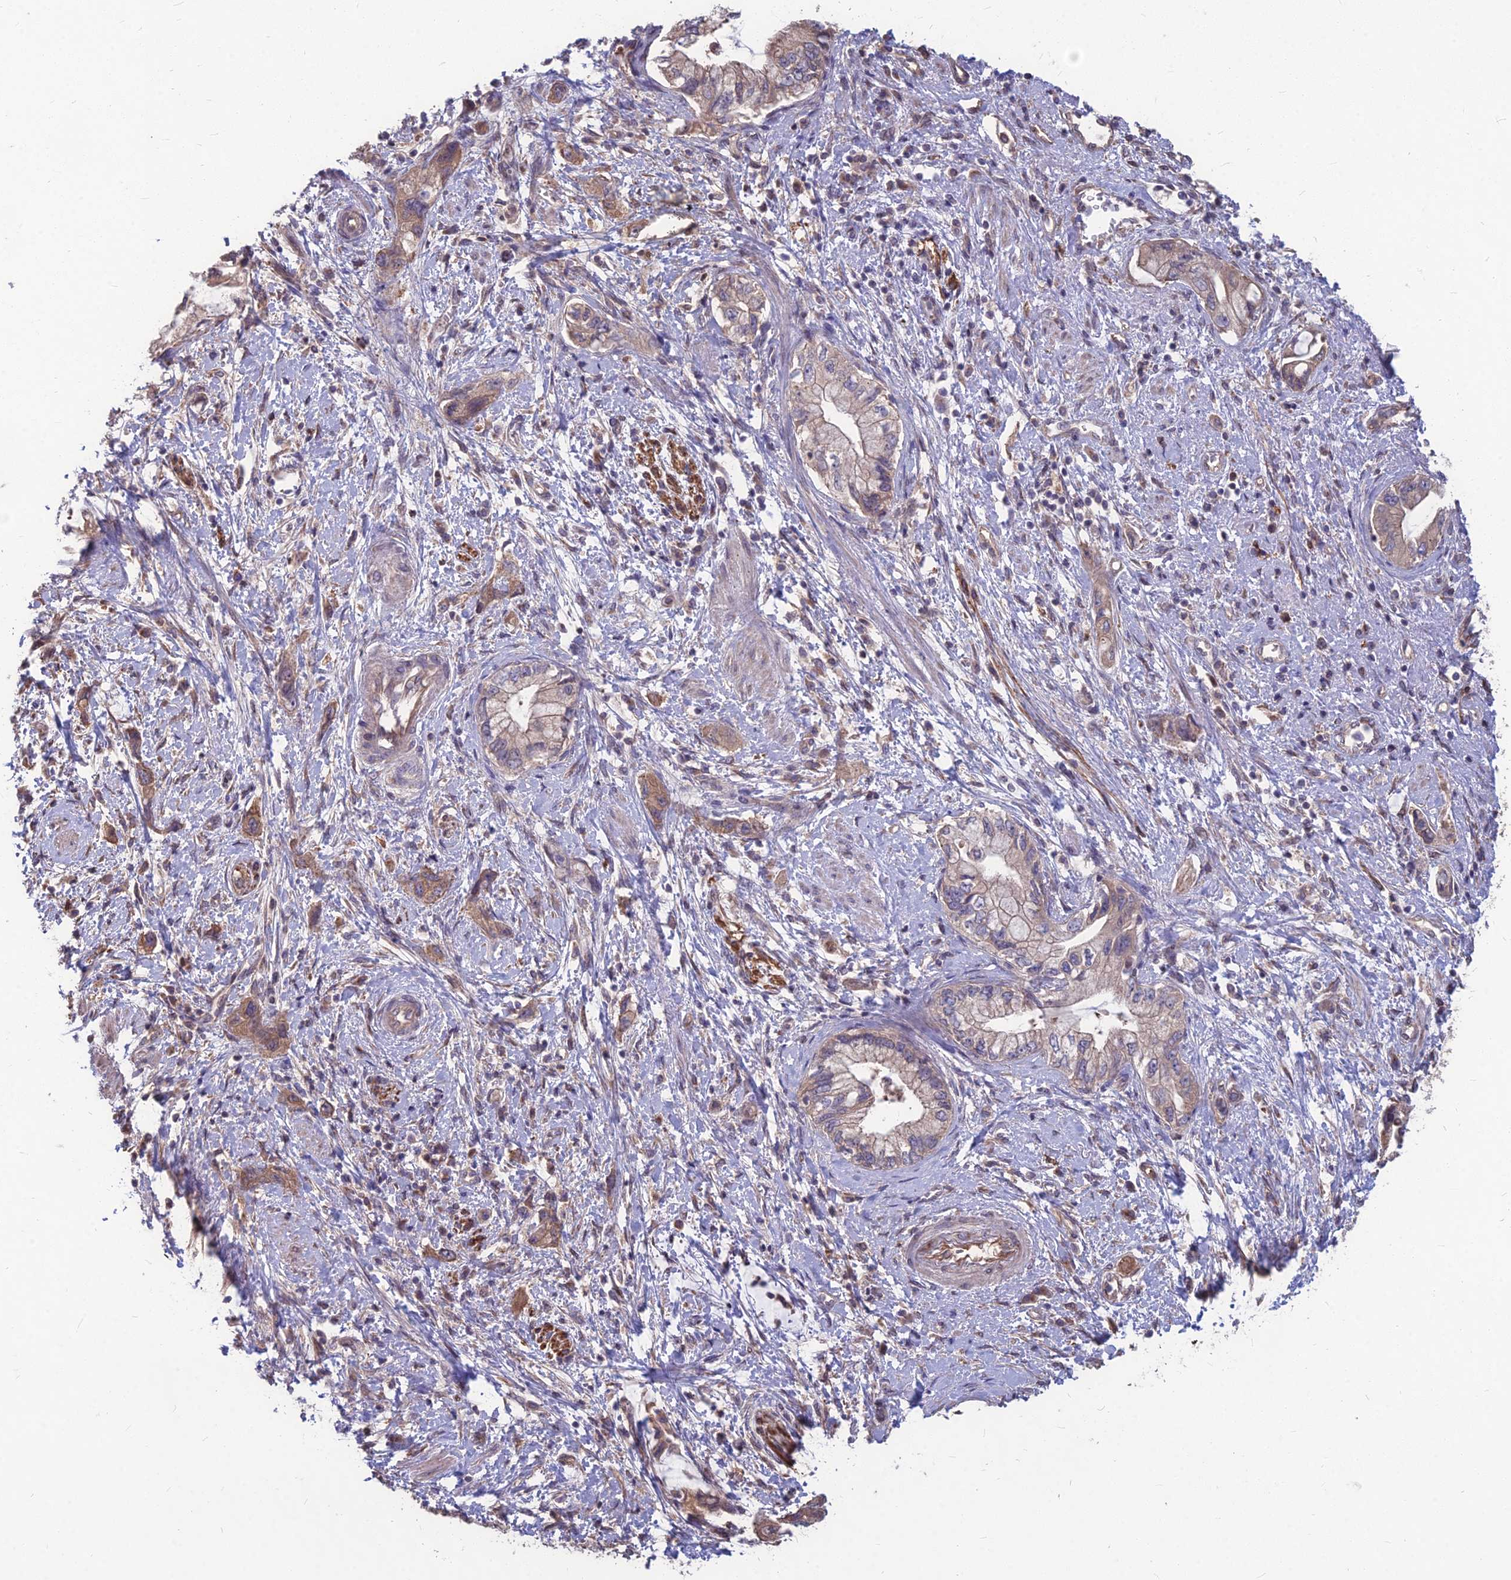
{"staining": {"intensity": "moderate", "quantity": "<25%", "location": "cytoplasmic/membranous"}, "tissue": "pancreatic cancer", "cell_type": "Tumor cells", "image_type": "cancer", "snomed": [{"axis": "morphology", "description": "Adenocarcinoma, NOS"}, {"axis": "topography", "description": "Pancreas"}], "caption": "Moderate cytoplasmic/membranous protein expression is identified in approximately <25% of tumor cells in adenocarcinoma (pancreatic). Using DAB (3,3'-diaminobenzidine) (brown) and hematoxylin (blue) stains, captured at high magnification using brightfield microscopy.", "gene": "LSM6", "patient": {"sex": "female", "age": 73}}